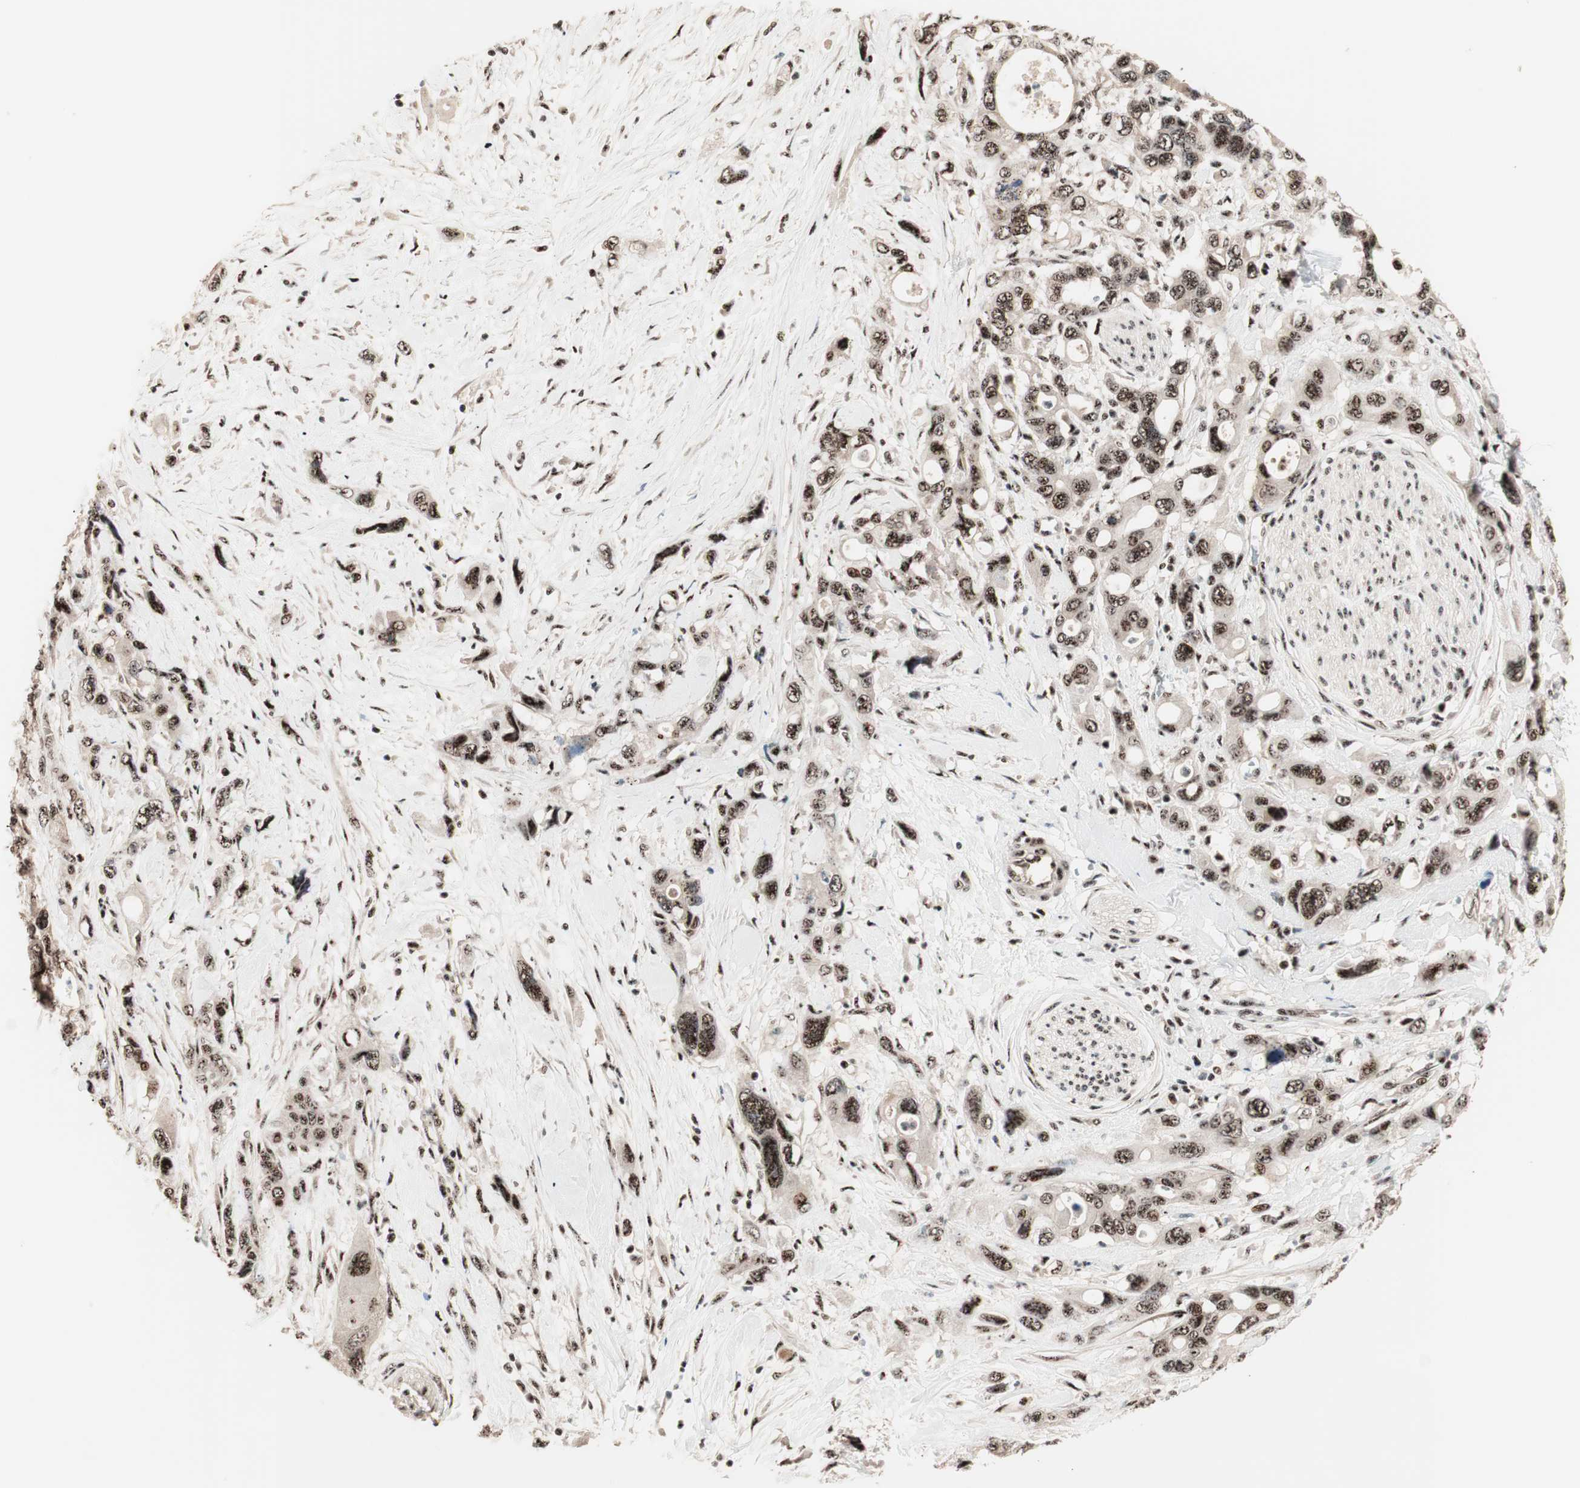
{"staining": {"intensity": "strong", "quantity": ">75%", "location": "nuclear"}, "tissue": "pancreatic cancer", "cell_type": "Tumor cells", "image_type": "cancer", "snomed": [{"axis": "morphology", "description": "Adenocarcinoma, NOS"}, {"axis": "topography", "description": "Pancreas"}], "caption": "A brown stain labels strong nuclear expression of a protein in pancreatic adenocarcinoma tumor cells.", "gene": "NR5A2", "patient": {"sex": "male", "age": 46}}